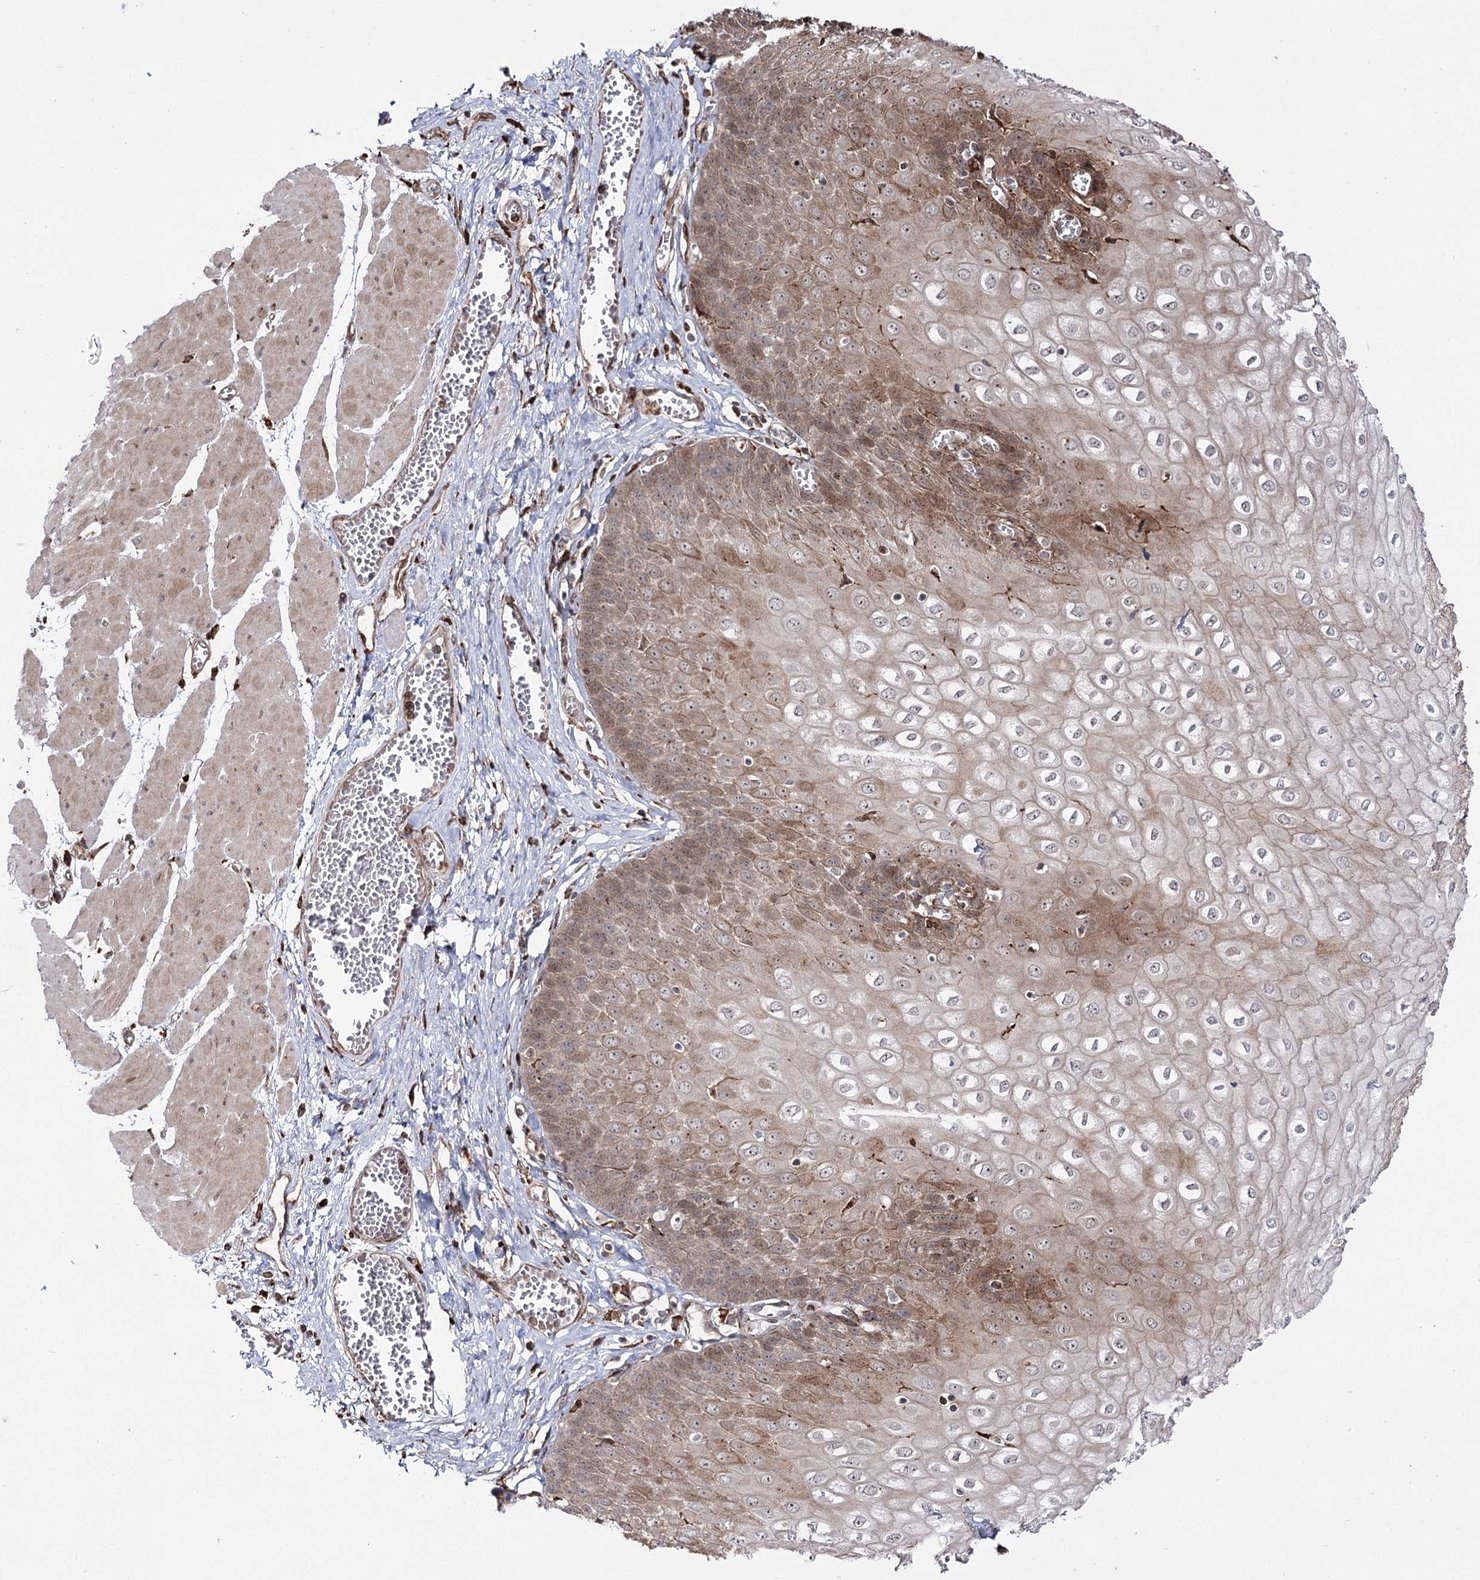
{"staining": {"intensity": "moderate", "quantity": ">75%", "location": "cytoplasmic/membranous"}, "tissue": "esophagus", "cell_type": "Squamous epithelial cells", "image_type": "normal", "snomed": [{"axis": "morphology", "description": "Normal tissue, NOS"}, {"axis": "topography", "description": "Esophagus"}], "caption": "Esophagus stained for a protein demonstrates moderate cytoplasmic/membranous positivity in squamous epithelial cells. (Brightfield microscopy of DAB IHC at high magnification).", "gene": "FANCL", "patient": {"sex": "male", "age": 60}}